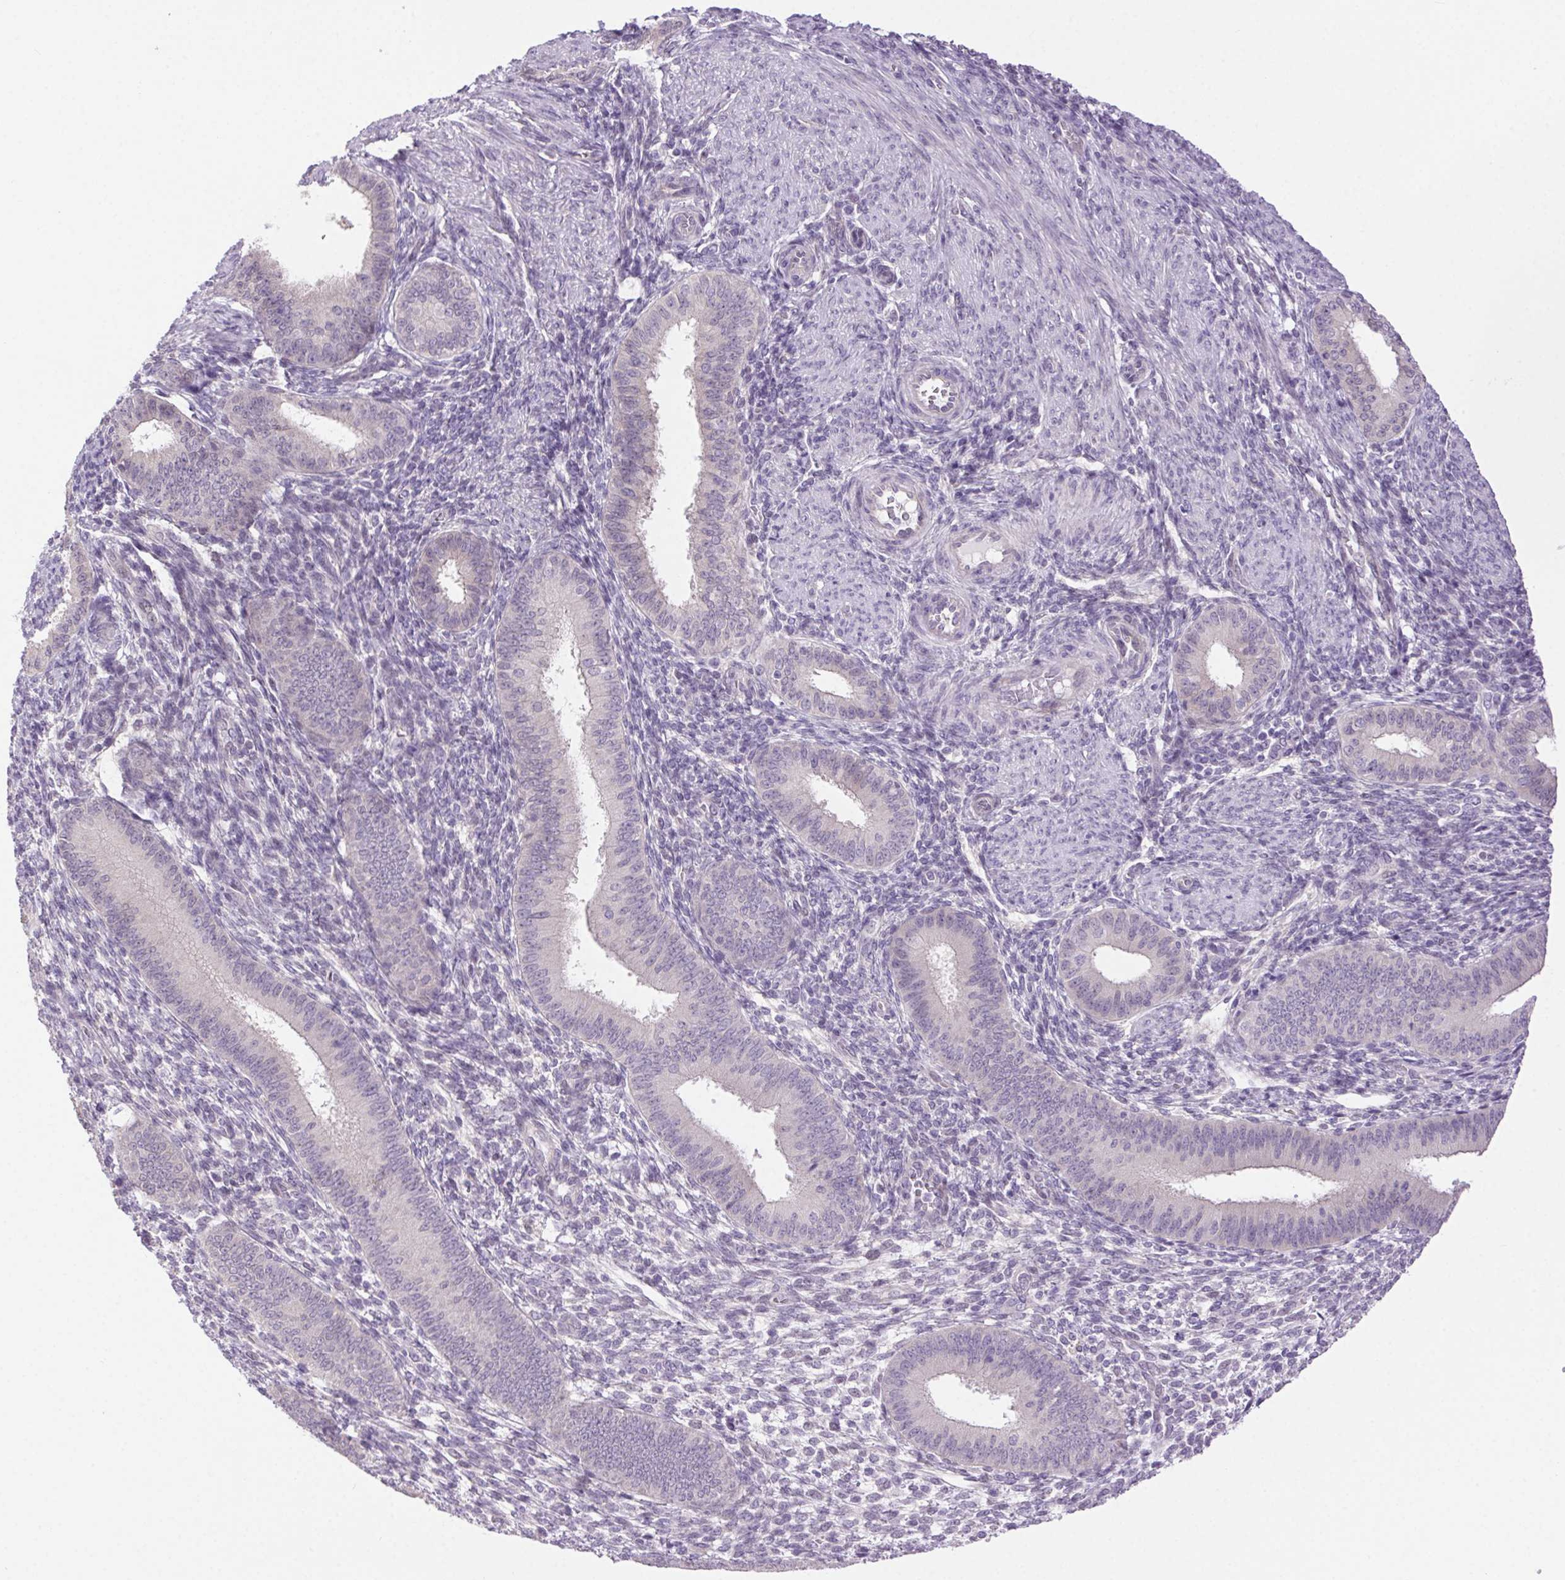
{"staining": {"intensity": "negative", "quantity": "none", "location": "none"}, "tissue": "endometrium", "cell_type": "Cells in endometrial stroma", "image_type": "normal", "snomed": [{"axis": "morphology", "description": "Normal tissue, NOS"}, {"axis": "topography", "description": "Endometrium"}], "caption": "DAB immunohistochemical staining of normal human endometrium reveals no significant staining in cells in endometrial stroma. (DAB (3,3'-diaminobenzidine) immunohistochemistry, high magnification).", "gene": "SYT11", "patient": {"sex": "female", "age": 39}}